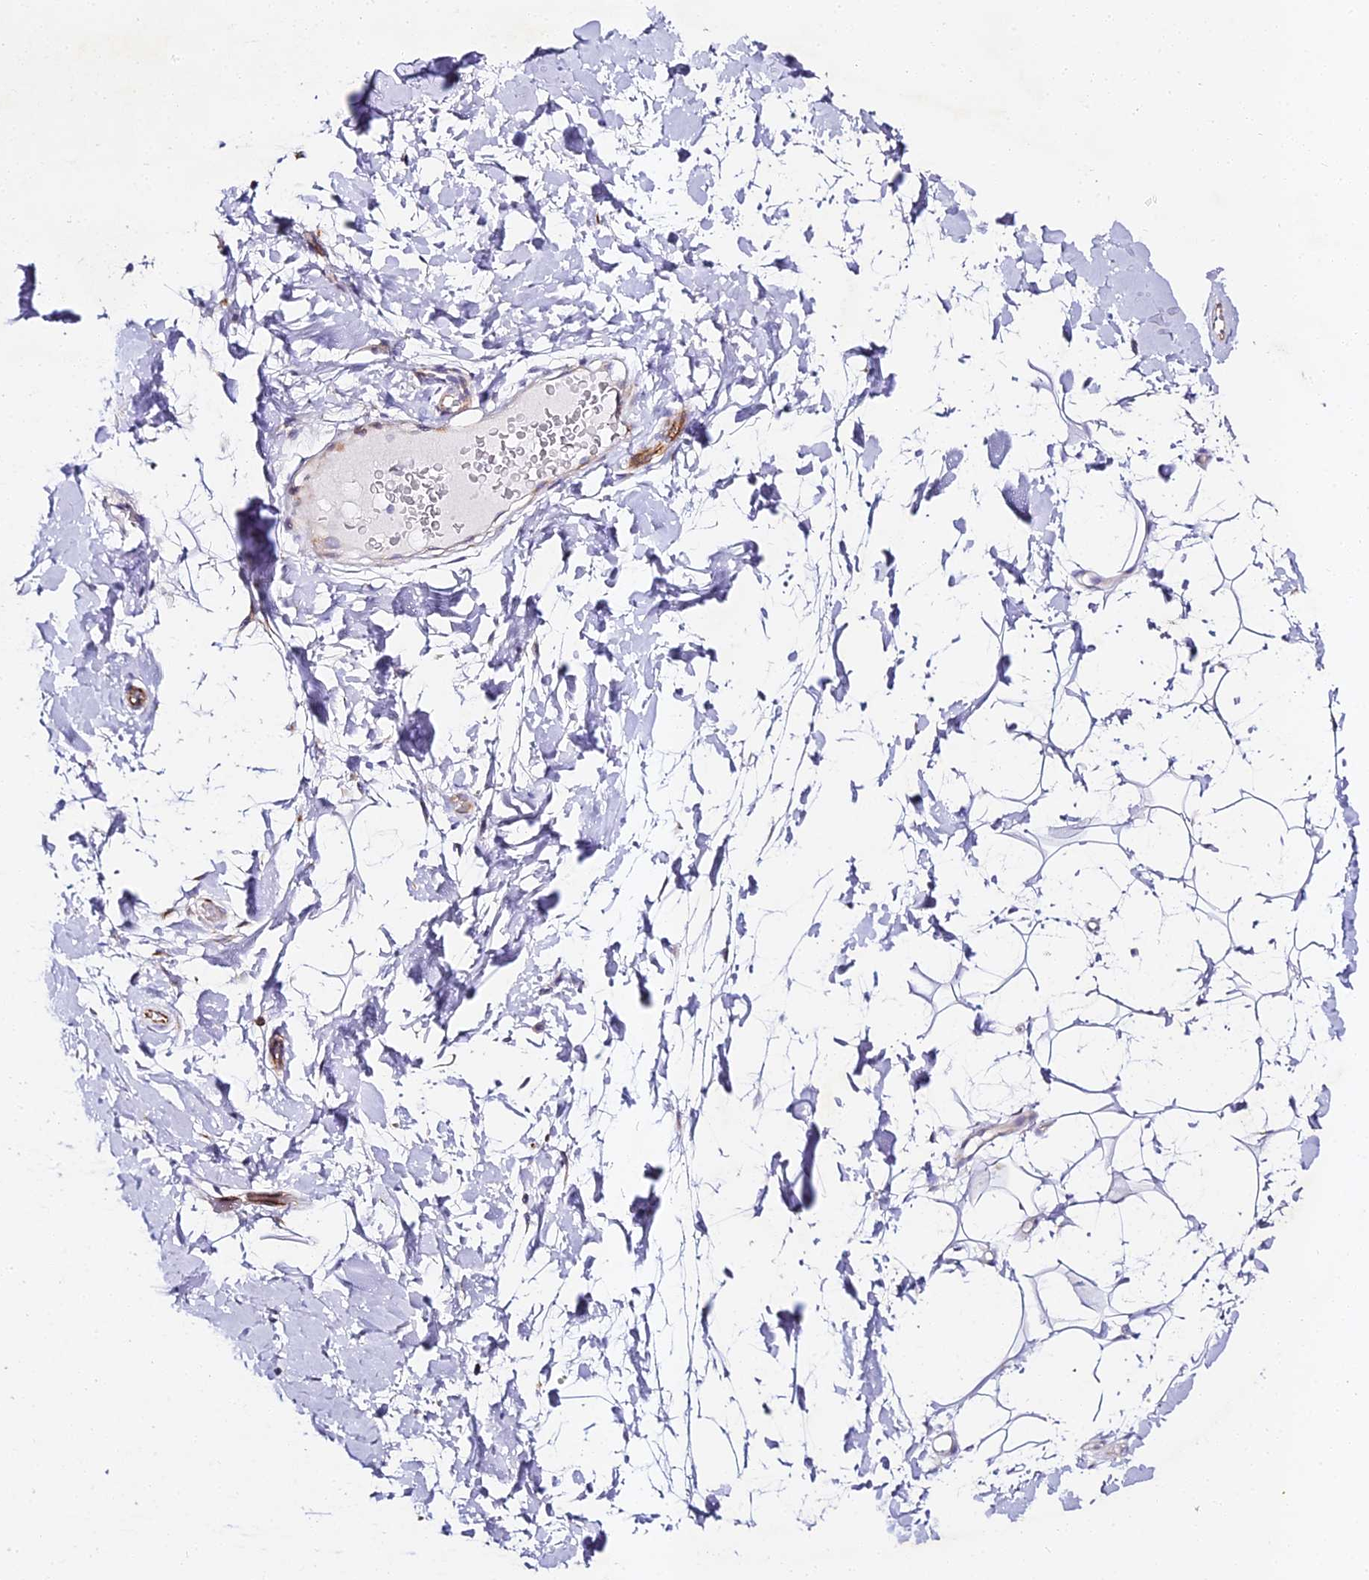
{"staining": {"intensity": "negative", "quantity": "none", "location": "none"}, "tissue": "adipose tissue", "cell_type": "Adipocytes", "image_type": "normal", "snomed": [{"axis": "morphology", "description": "Normal tissue, NOS"}, {"axis": "topography", "description": "Breast"}], "caption": "Adipocytes are negative for protein expression in normal human adipose tissue. (Brightfield microscopy of DAB IHC at high magnification).", "gene": "ALPG", "patient": {"sex": "female", "age": 26}}